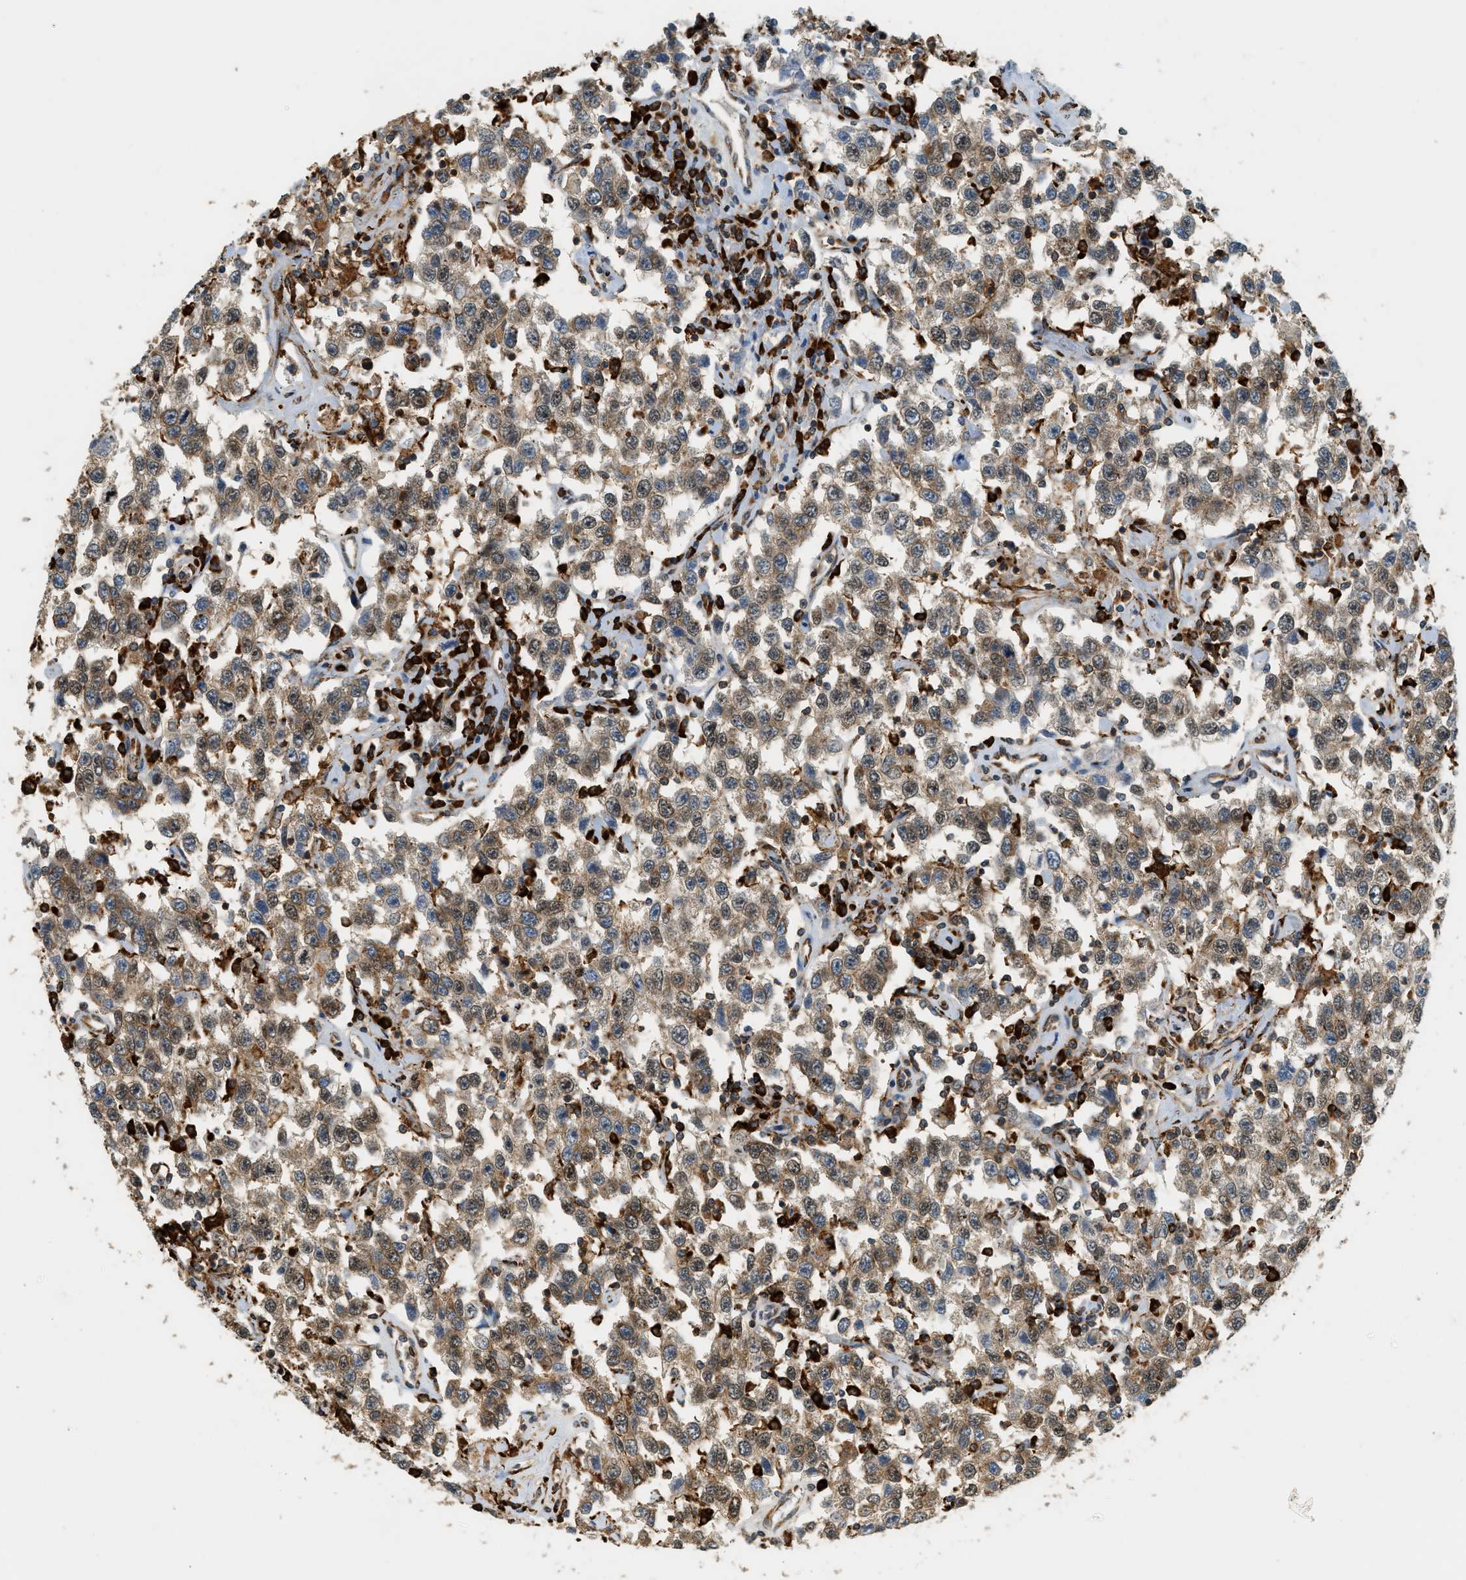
{"staining": {"intensity": "moderate", "quantity": ">75%", "location": "cytoplasmic/membranous,nuclear"}, "tissue": "testis cancer", "cell_type": "Tumor cells", "image_type": "cancer", "snomed": [{"axis": "morphology", "description": "Seminoma, NOS"}, {"axis": "topography", "description": "Testis"}], "caption": "Human testis cancer stained for a protein (brown) exhibits moderate cytoplasmic/membranous and nuclear positive staining in about >75% of tumor cells.", "gene": "SEMA4D", "patient": {"sex": "male", "age": 41}}